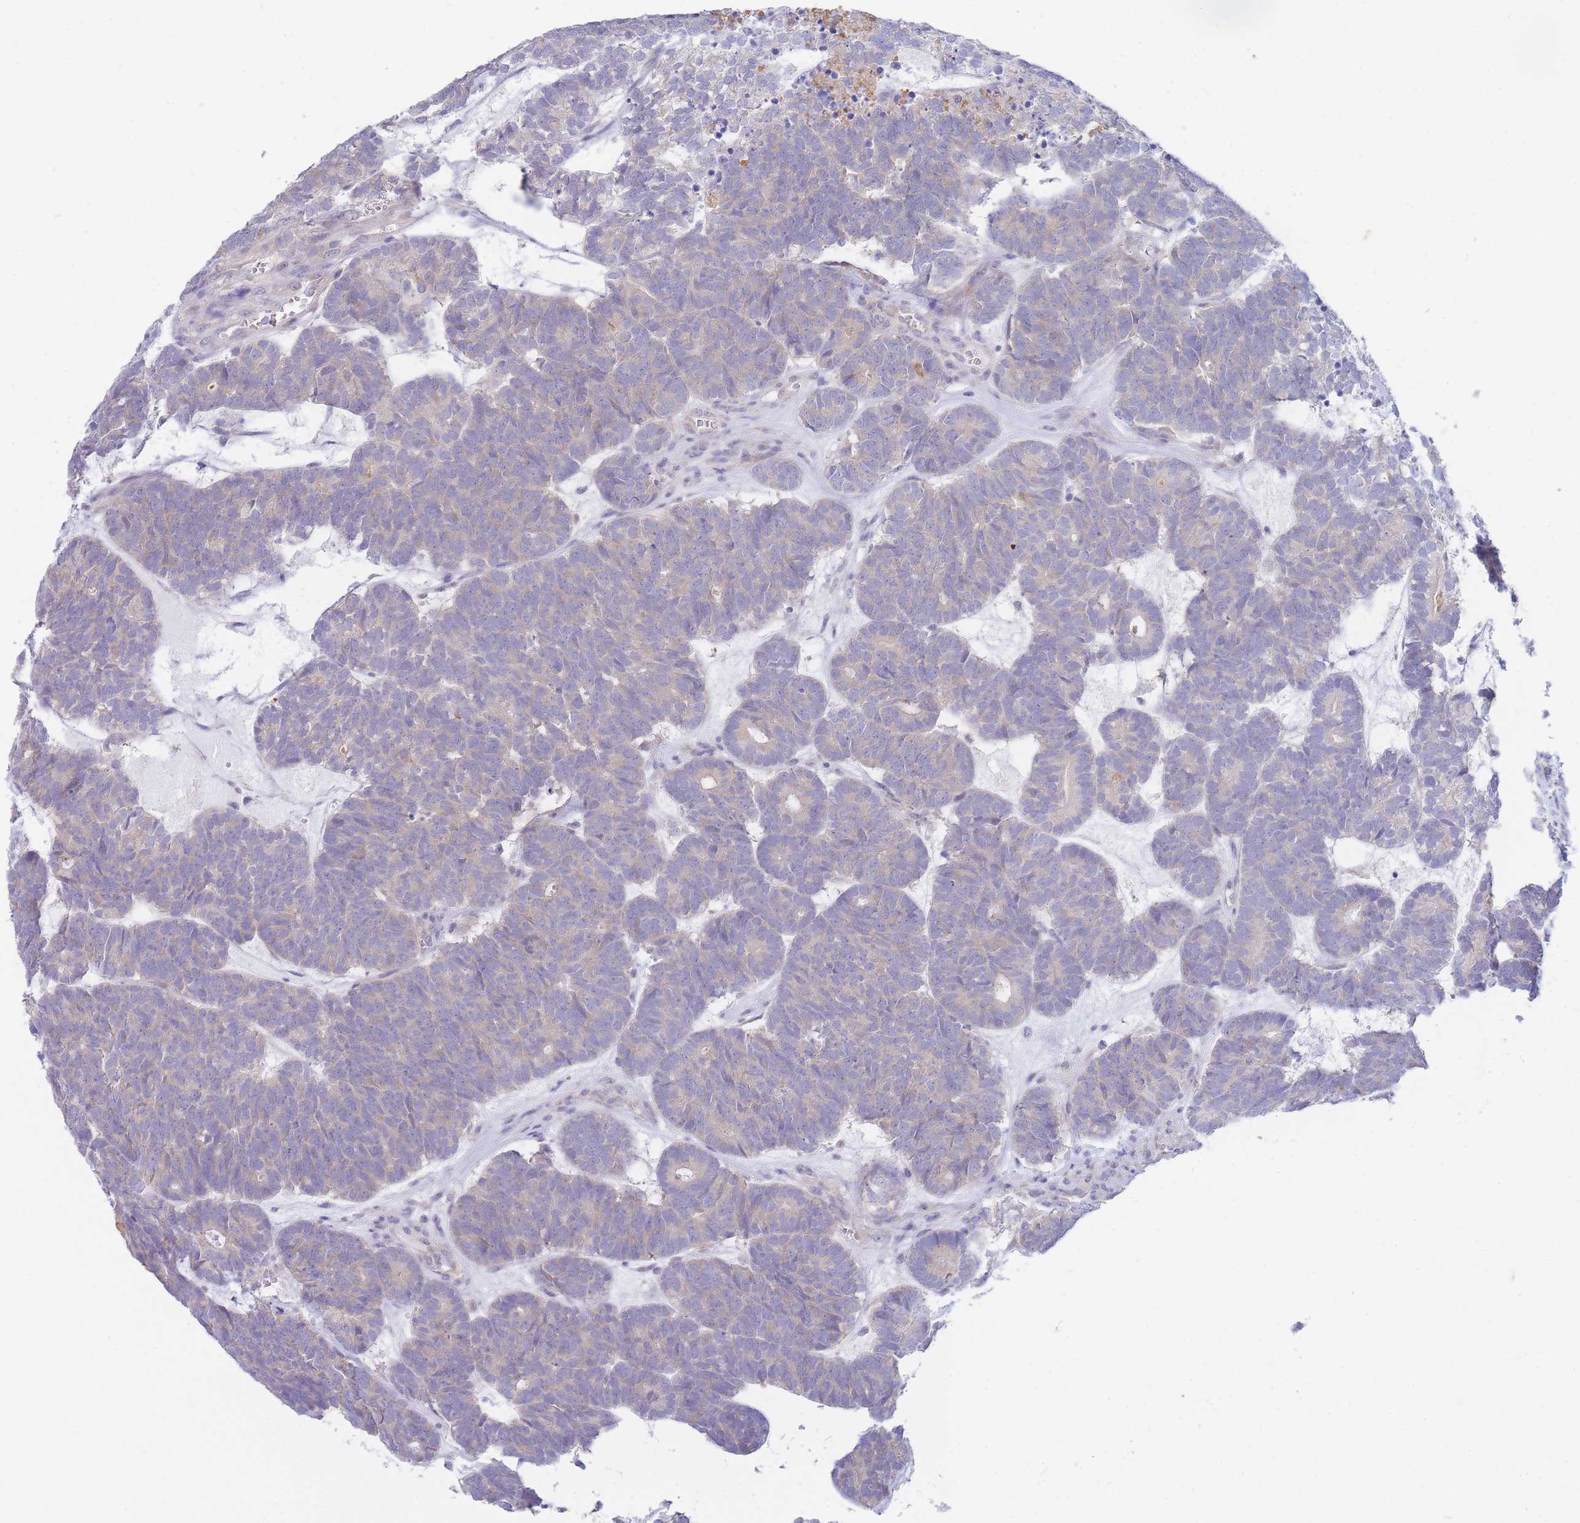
{"staining": {"intensity": "negative", "quantity": "none", "location": "none"}, "tissue": "head and neck cancer", "cell_type": "Tumor cells", "image_type": "cancer", "snomed": [{"axis": "morphology", "description": "Adenocarcinoma, NOS"}, {"axis": "topography", "description": "Head-Neck"}], "caption": "Tumor cells are negative for brown protein staining in adenocarcinoma (head and neck).", "gene": "SUGT1", "patient": {"sex": "female", "age": 81}}